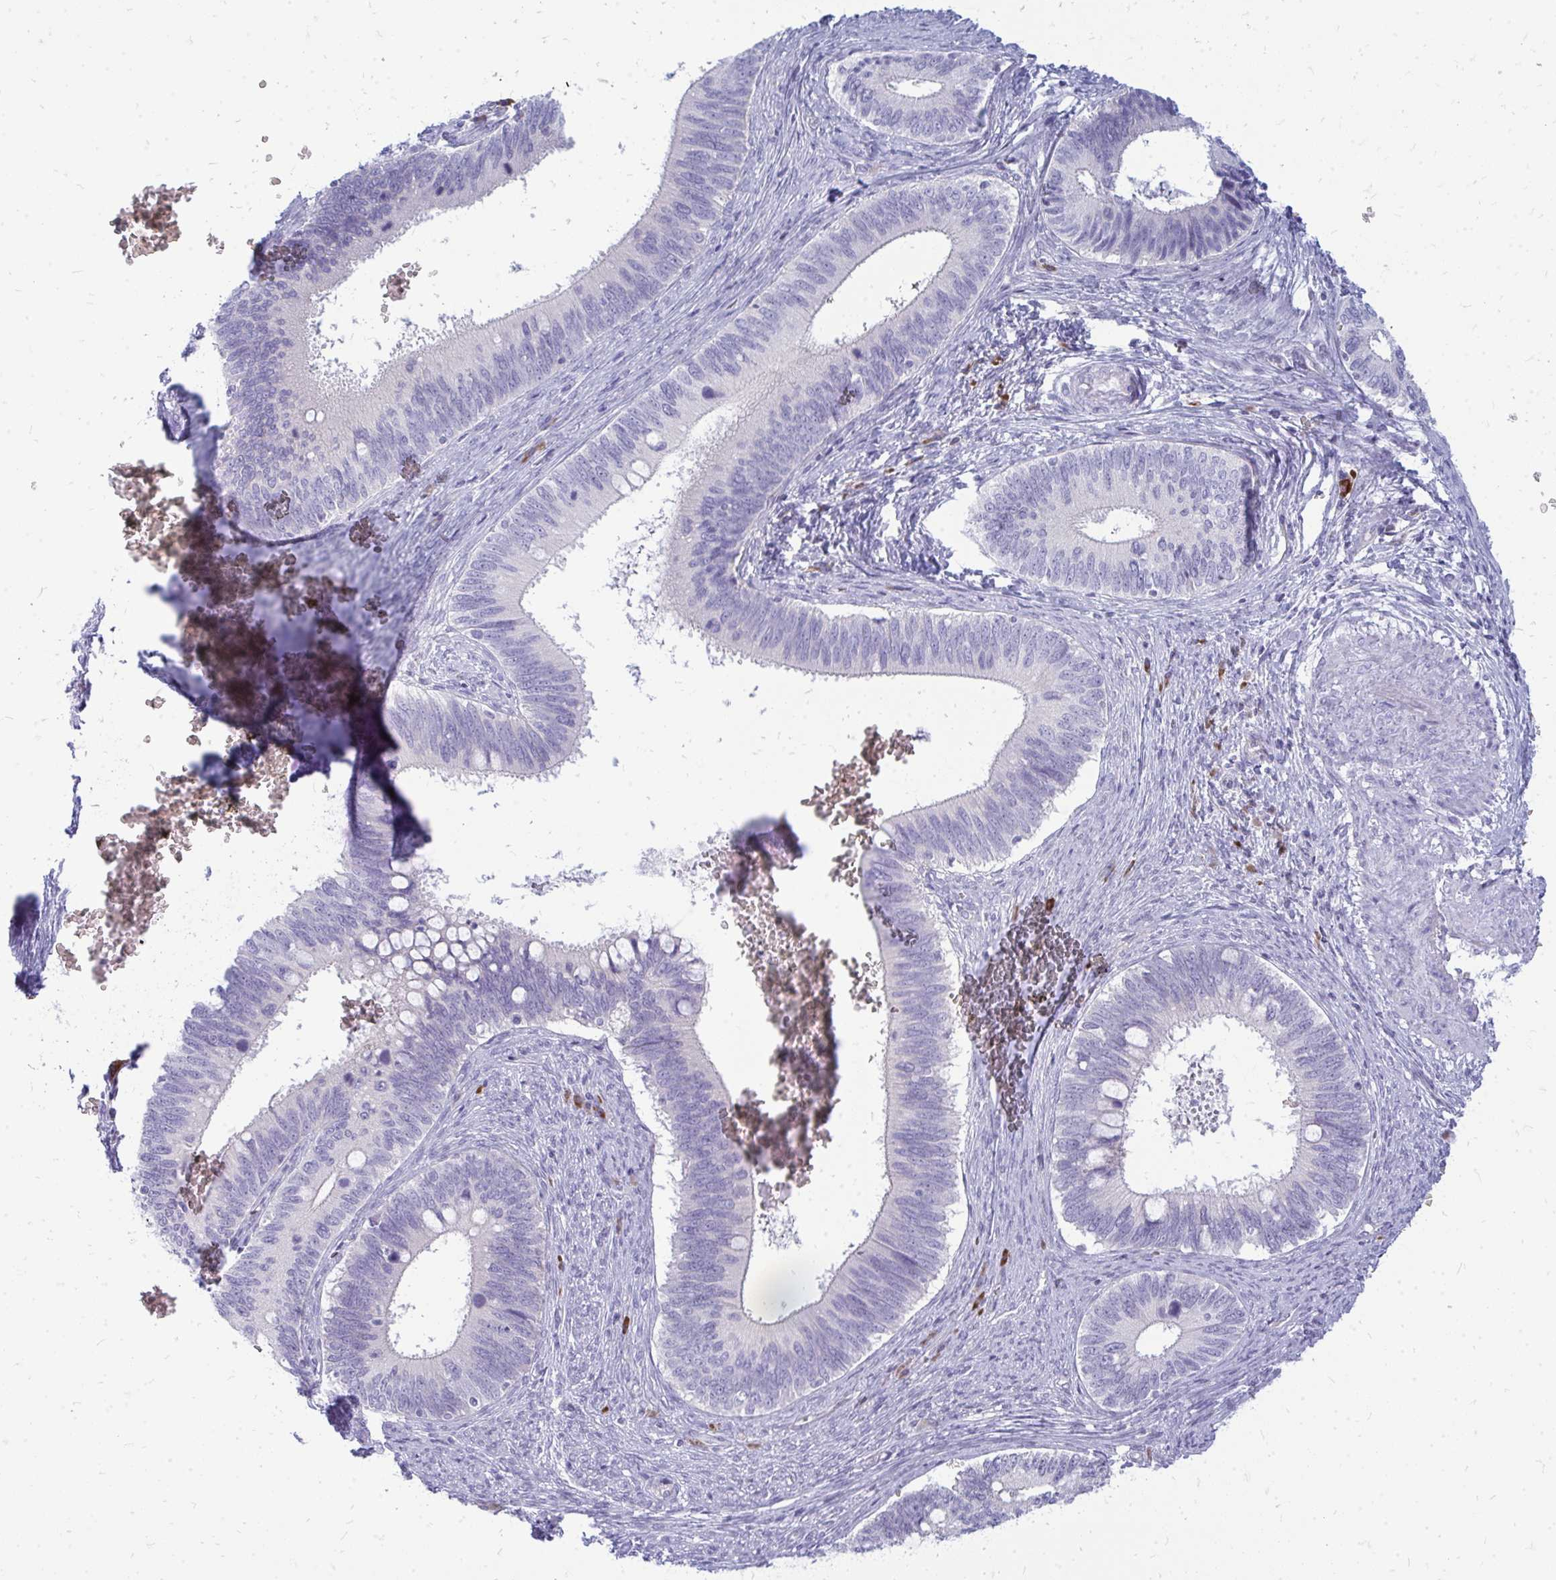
{"staining": {"intensity": "negative", "quantity": "none", "location": "none"}, "tissue": "cervical cancer", "cell_type": "Tumor cells", "image_type": "cancer", "snomed": [{"axis": "morphology", "description": "Adenocarcinoma, NOS"}, {"axis": "topography", "description": "Cervix"}], "caption": "This photomicrograph is of cervical cancer (adenocarcinoma) stained with IHC to label a protein in brown with the nuclei are counter-stained blue. There is no expression in tumor cells. (DAB (3,3'-diaminobenzidine) immunohistochemistry visualized using brightfield microscopy, high magnification).", "gene": "TSPEAR", "patient": {"sex": "female", "age": 42}}